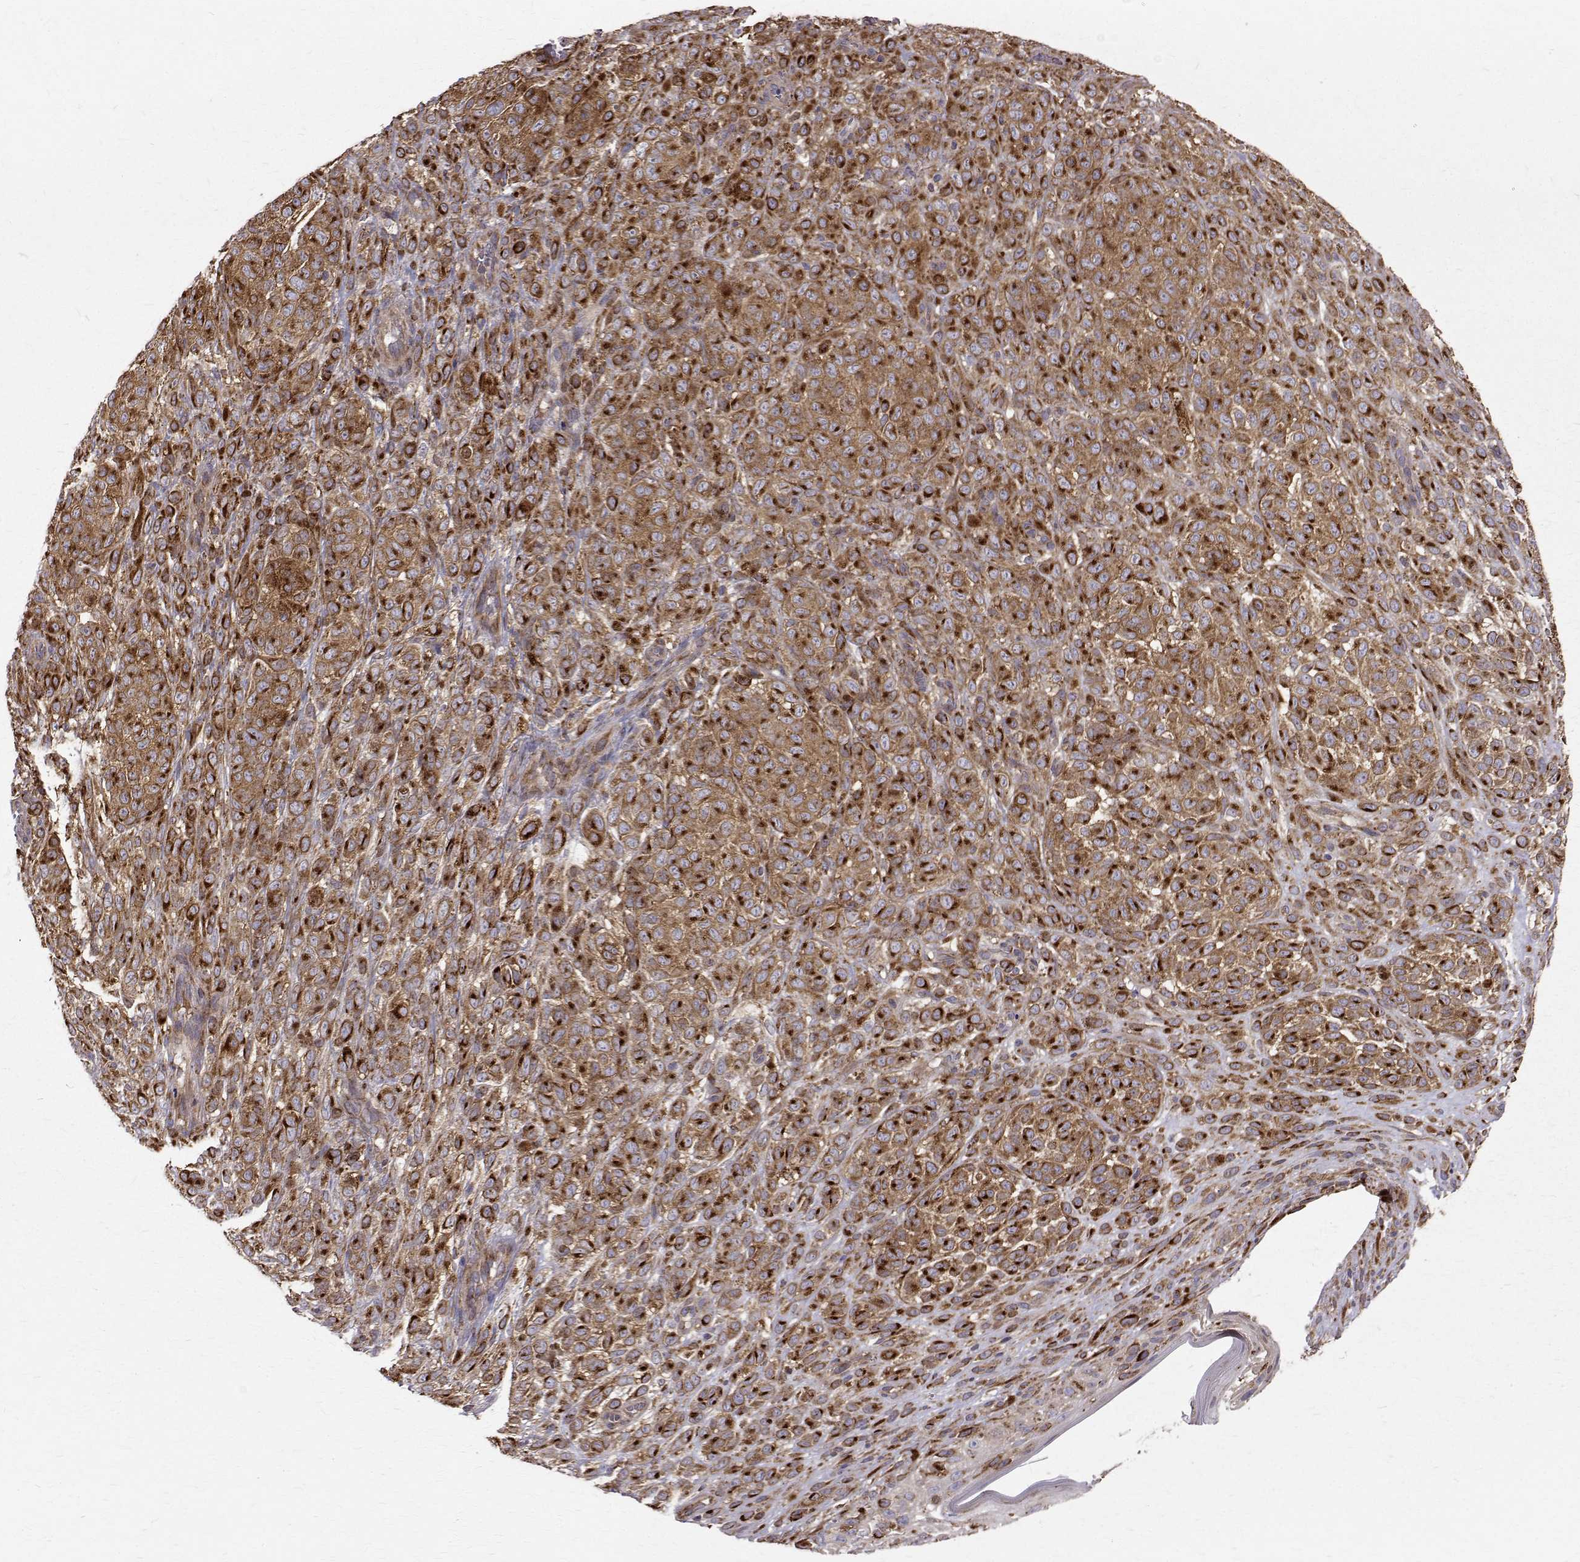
{"staining": {"intensity": "strong", "quantity": ">75%", "location": "cytoplasmic/membranous"}, "tissue": "melanoma", "cell_type": "Tumor cells", "image_type": "cancer", "snomed": [{"axis": "morphology", "description": "Malignant melanoma, NOS"}, {"axis": "topography", "description": "Skin"}], "caption": "The image reveals staining of melanoma, revealing strong cytoplasmic/membranous protein staining (brown color) within tumor cells.", "gene": "ARFGAP1", "patient": {"sex": "female", "age": 86}}